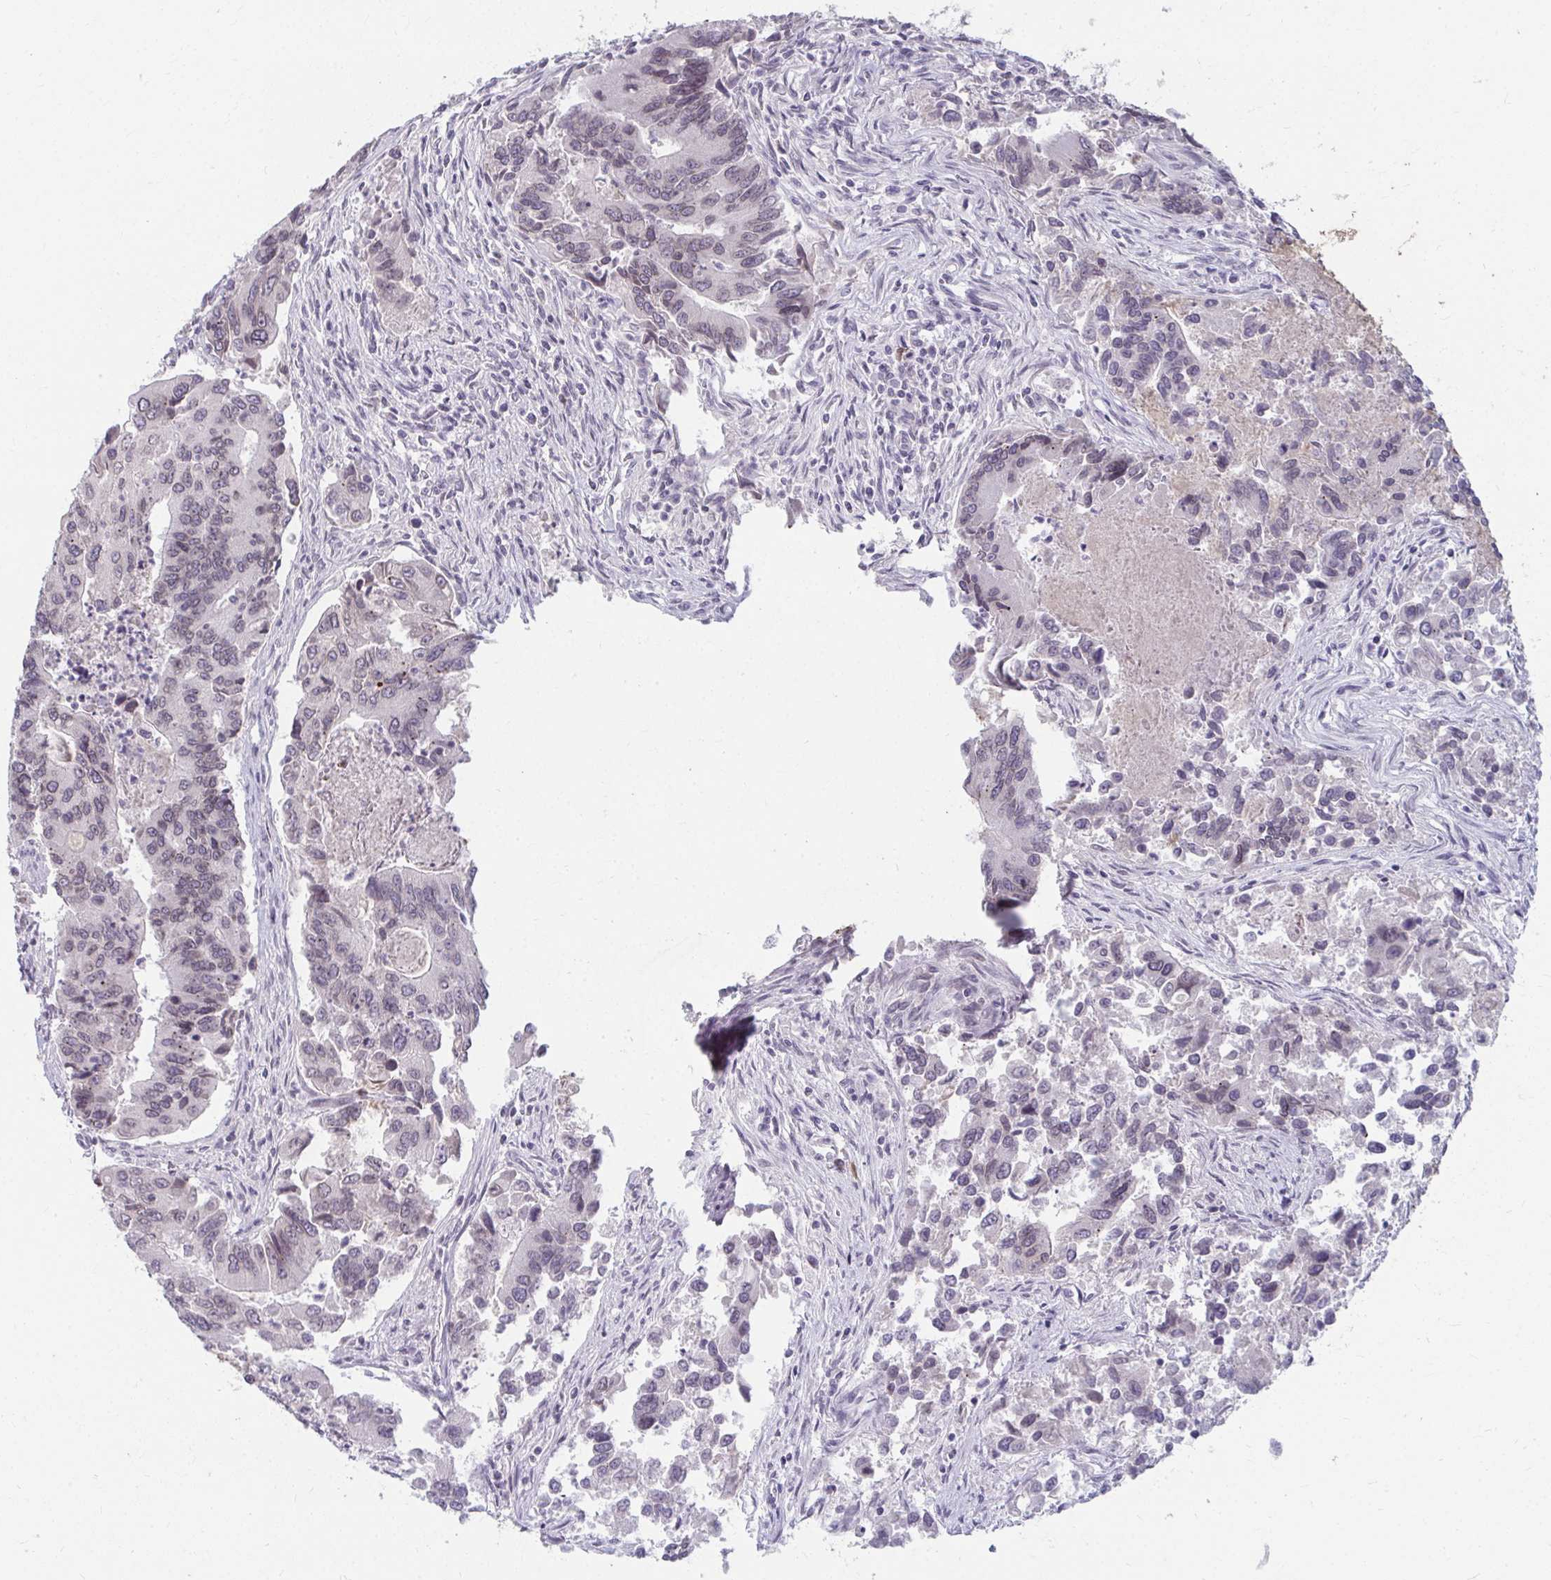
{"staining": {"intensity": "weak", "quantity": "<25%", "location": "nuclear"}, "tissue": "colorectal cancer", "cell_type": "Tumor cells", "image_type": "cancer", "snomed": [{"axis": "morphology", "description": "Adenocarcinoma, NOS"}, {"axis": "topography", "description": "Colon"}], "caption": "Immunohistochemistry of human colorectal adenocarcinoma exhibits no staining in tumor cells. (DAB (3,3'-diaminobenzidine) IHC with hematoxylin counter stain).", "gene": "NUP133", "patient": {"sex": "female", "age": 67}}